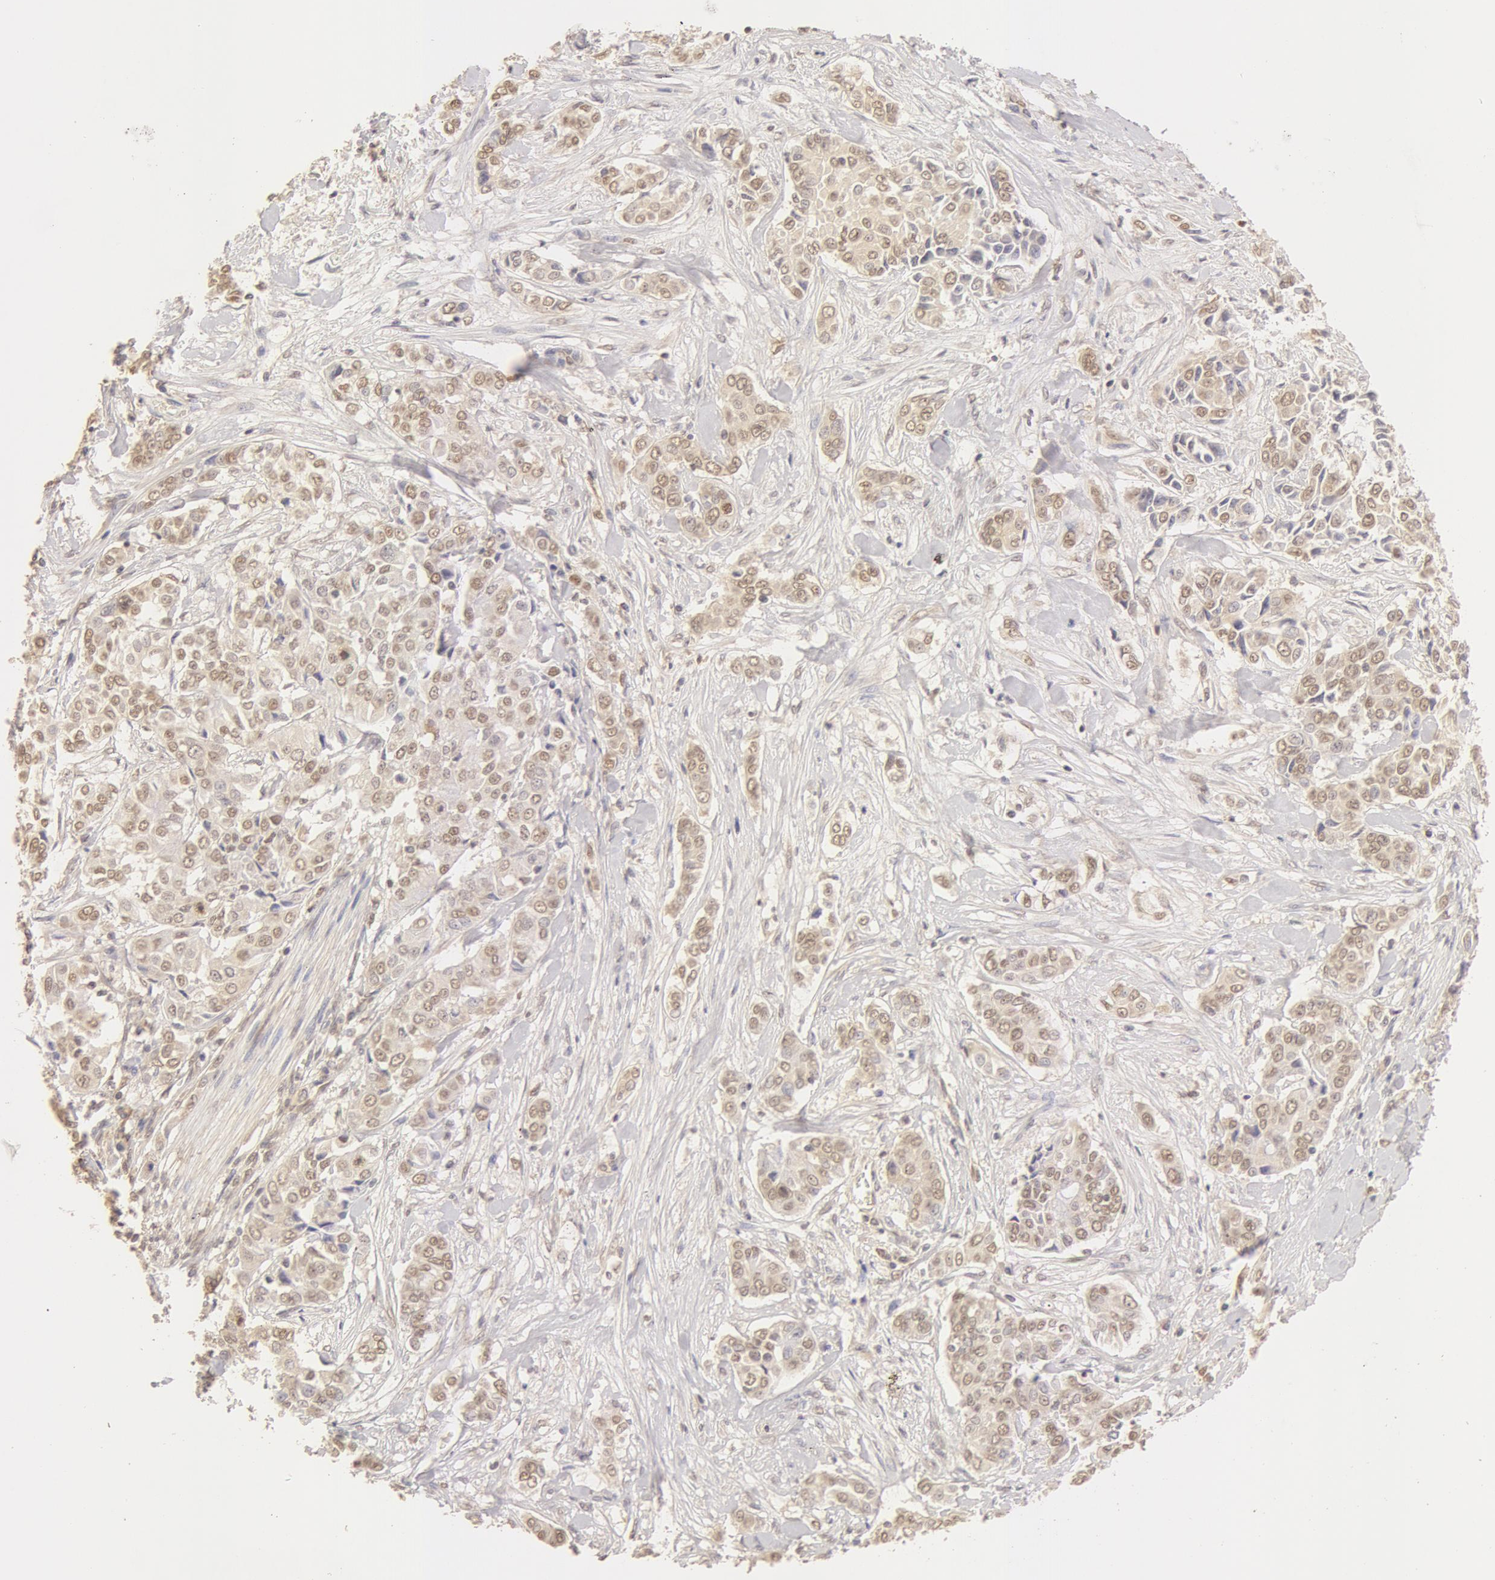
{"staining": {"intensity": "moderate", "quantity": ">75%", "location": "cytoplasmic/membranous,nuclear"}, "tissue": "pancreatic cancer", "cell_type": "Tumor cells", "image_type": "cancer", "snomed": [{"axis": "morphology", "description": "Adenocarcinoma, NOS"}, {"axis": "topography", "description": "Pancreas"}], "caption": "Brown immunohistochemical staining in human pancreatic adenocarcinoma reveals moderate cytoplasmic/membranous and nuclear positivity in about >75% of tumor cells.", "gene": "SNRNP70", "patient": {"sex": "female", "age": 52}}